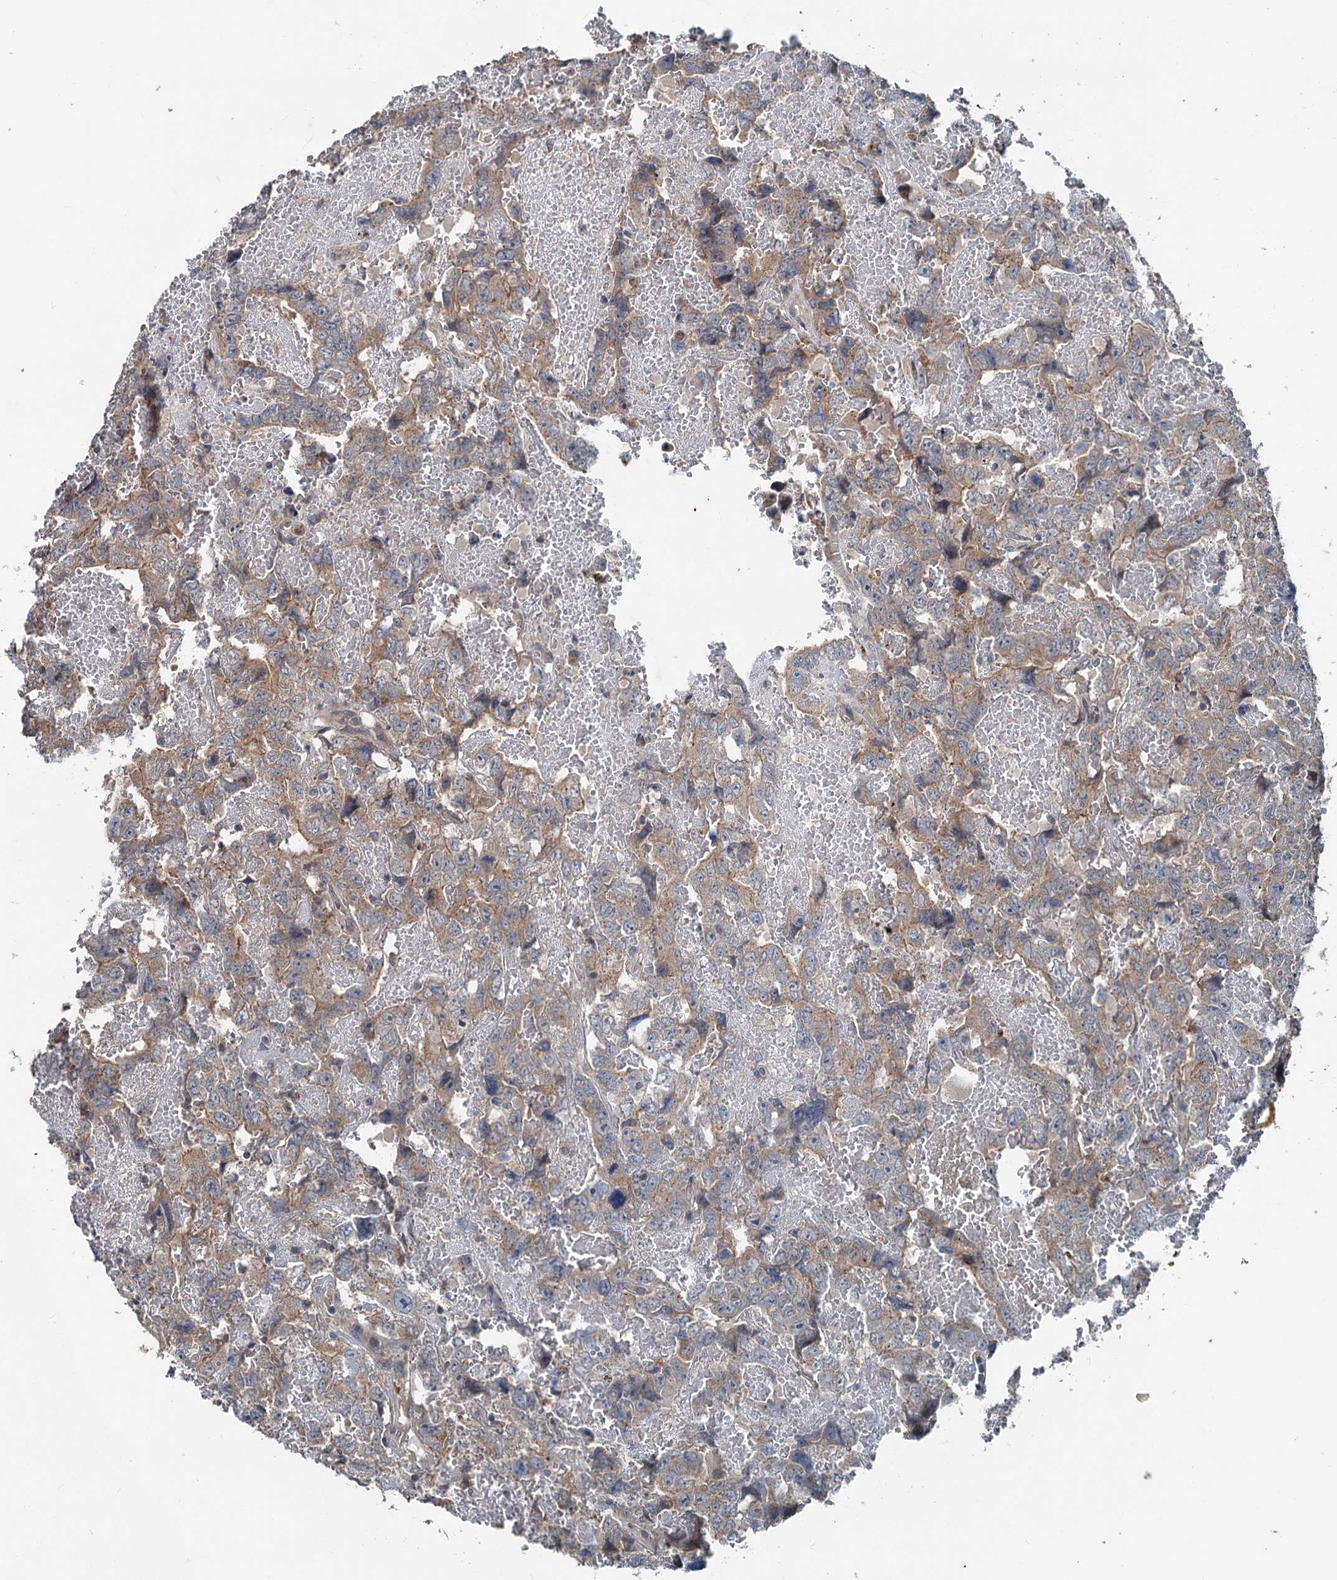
{"staining": {"intensity": "weak", "quantity": ">75%", "location": "cytoplasmic/membranous"}, "tissue": "testis cancer", "cell_type": "Tumor cells", "image_type": "cancer", "snomed": [{"axis": "morphology", "description": "Carcinoma, Embryonal, NOS"}, {"axis": "topography", "description": "Testis"}], "caption": "This micrograph reveals IHC staining of human testis embryonal carcinoma, with low weak cytoplasmic/membranous positivity in approximately >75% of tumor cells.", "gene": "TEDC1", "patient": {"sex": "male", "age": 45}}